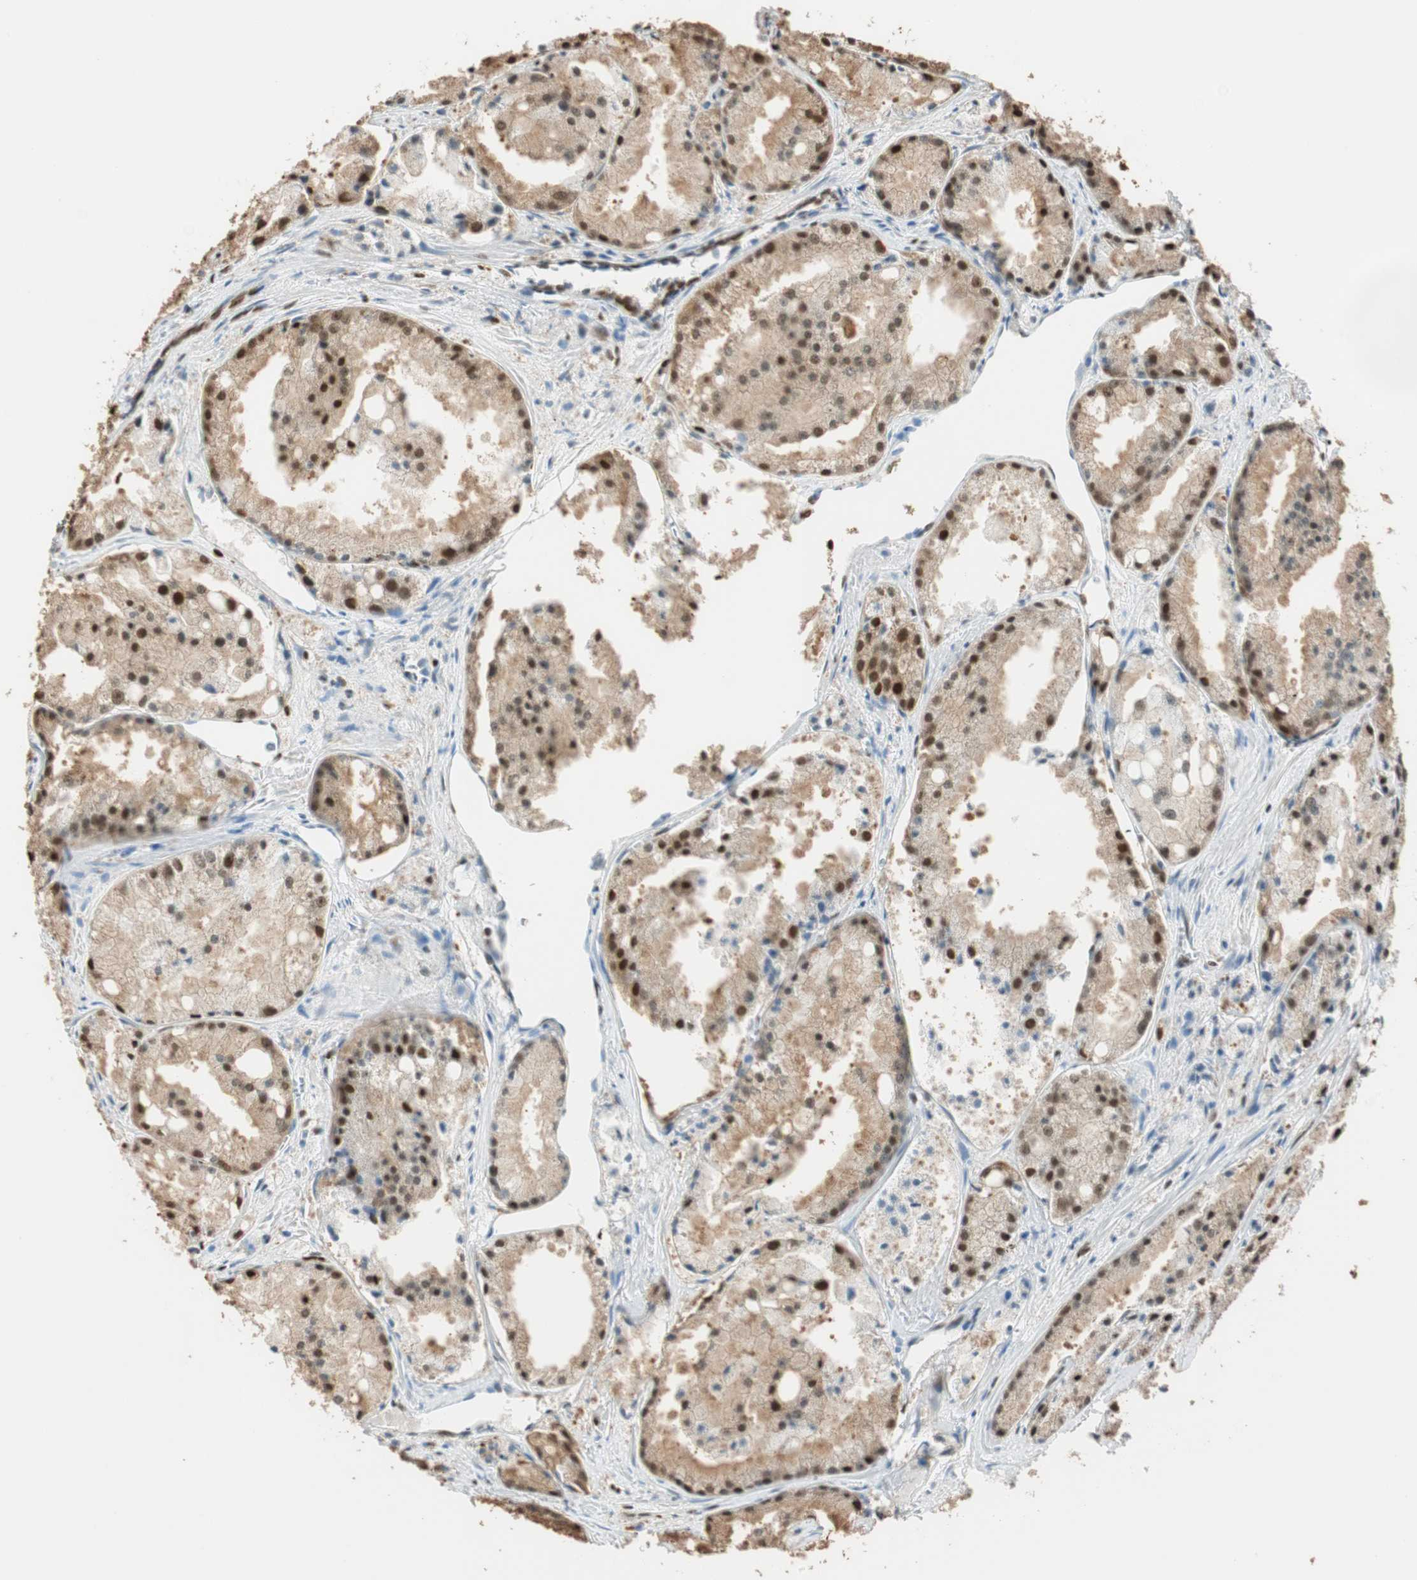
{"staining": {"intensity": "weak", "quantity": "25%-75%", "location": "cytoplasmic/membranous,nuclear"}, "tissue": "prostate cancer", "cell_type": "Tumor cells", "image_type": "cancer", "snomed": [{"axis": "morphology", "description": "Adenocarcinoma, Low grade"}, {"axis": "topography", "description": "Prostate"}], "caption": "About 25%-75% of tumor cells in human prostate adenocarcinoma (low-grade) demonstrate weak cytoplasmic/membranous and nuclear protein positivity as visualized by brown immunohistochemical staining.", "gene": "FANCG", "patient": {"sex": "male", "age": 64}}